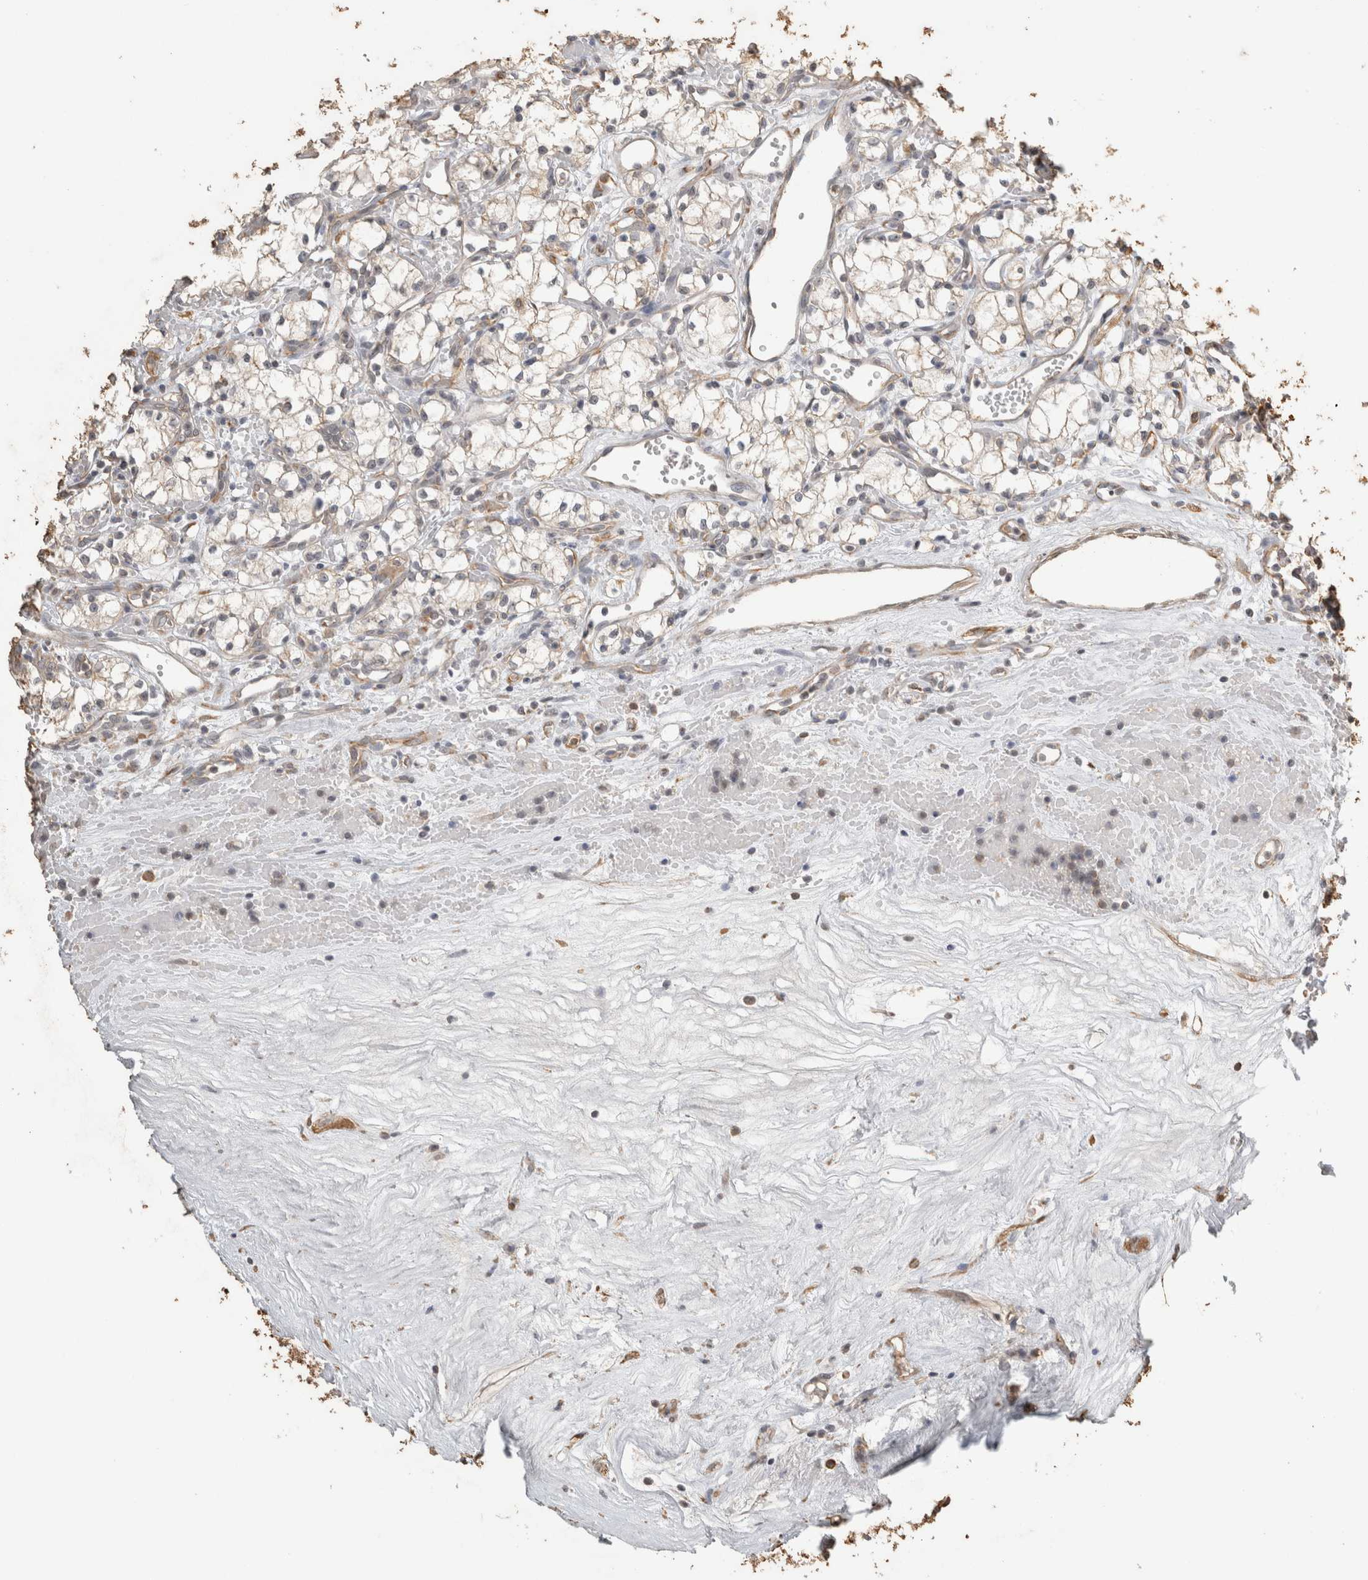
{"staining": {"intensity": "weak", "quantity": "25%-75%", "location": "cytoplasmic/membranous"}, "tissue": "renal cancer", "cell_type": "Tumor cells", "image_type": "cancer", "snomed": [{"axis": "morphology", "description": "Adenocarcinoma, NOS"}, {"axis": "topography", "description": "Kidney"}], "caption": "Renal cancer (adenocarcinoma) stained with a protein marker demonstrates weak staining in tumor cells.", "gene": "REPS2", "patient": {"sex": "male", "age": 59}}